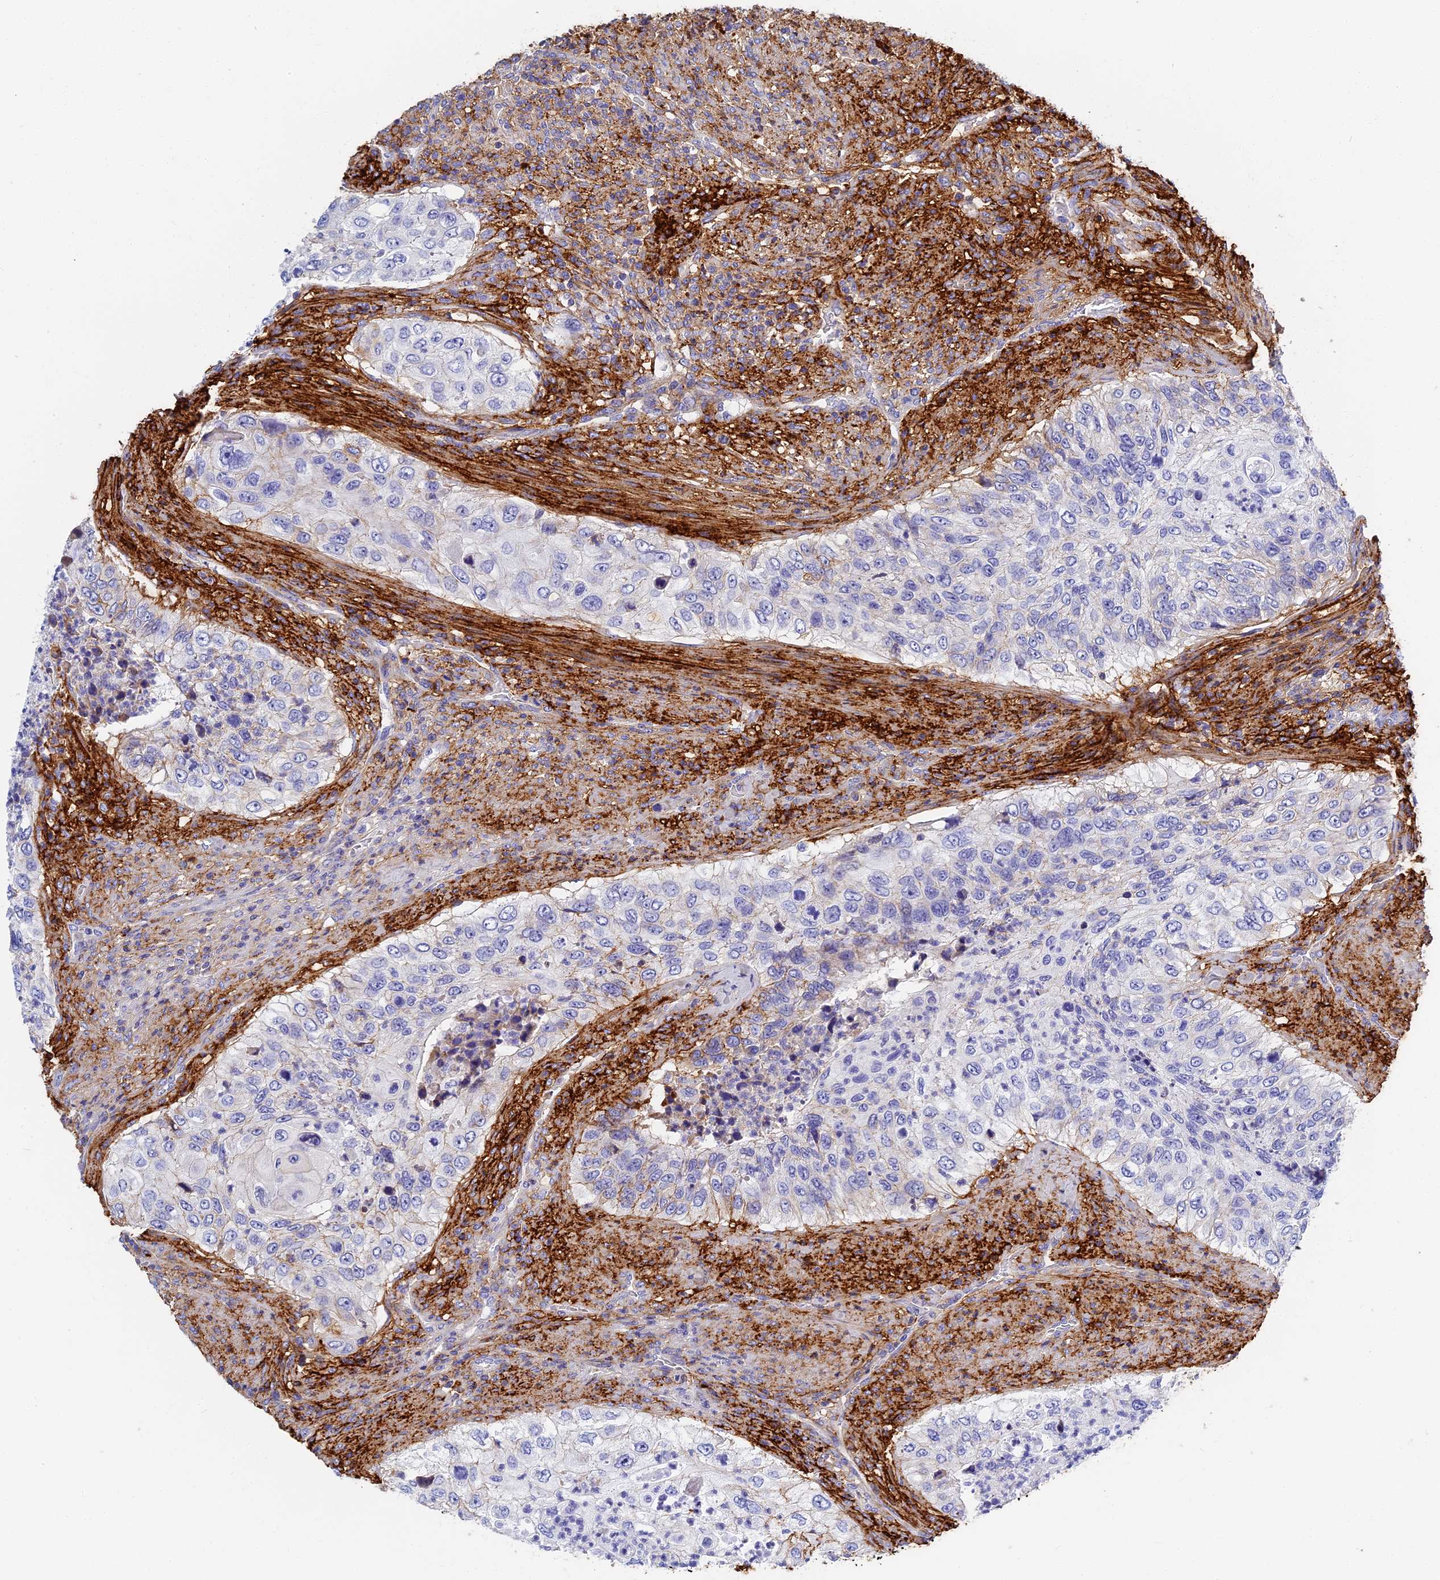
{"staining": {"intensity": "moderate", "quantity": "<25%", "location": "cytoplasmic/membranous"}, "tissue": "urothelial cancer", "cell_type": "Tumor cells", "image_type": "cancer", "snomed": [{"axis": "morphology", "description": "Urothelial carcinoma, High grade"}, {"axis": "topography", "description": "Urinary bladder"}], "caption": "An IHC photomicrograph of tumor tissue is shown. Protein staining in brown labels moderate cytoplasmic/membranous positivity in urothelial carcinoma (high-grade) within tumor cells. The staining is performed using DAB brown chromogen to label protein expression. The nuclei are counter-stained blue using hematoxylin.", "gene": "ITIH1", "patient": {"sex": "female", "age": 60}}